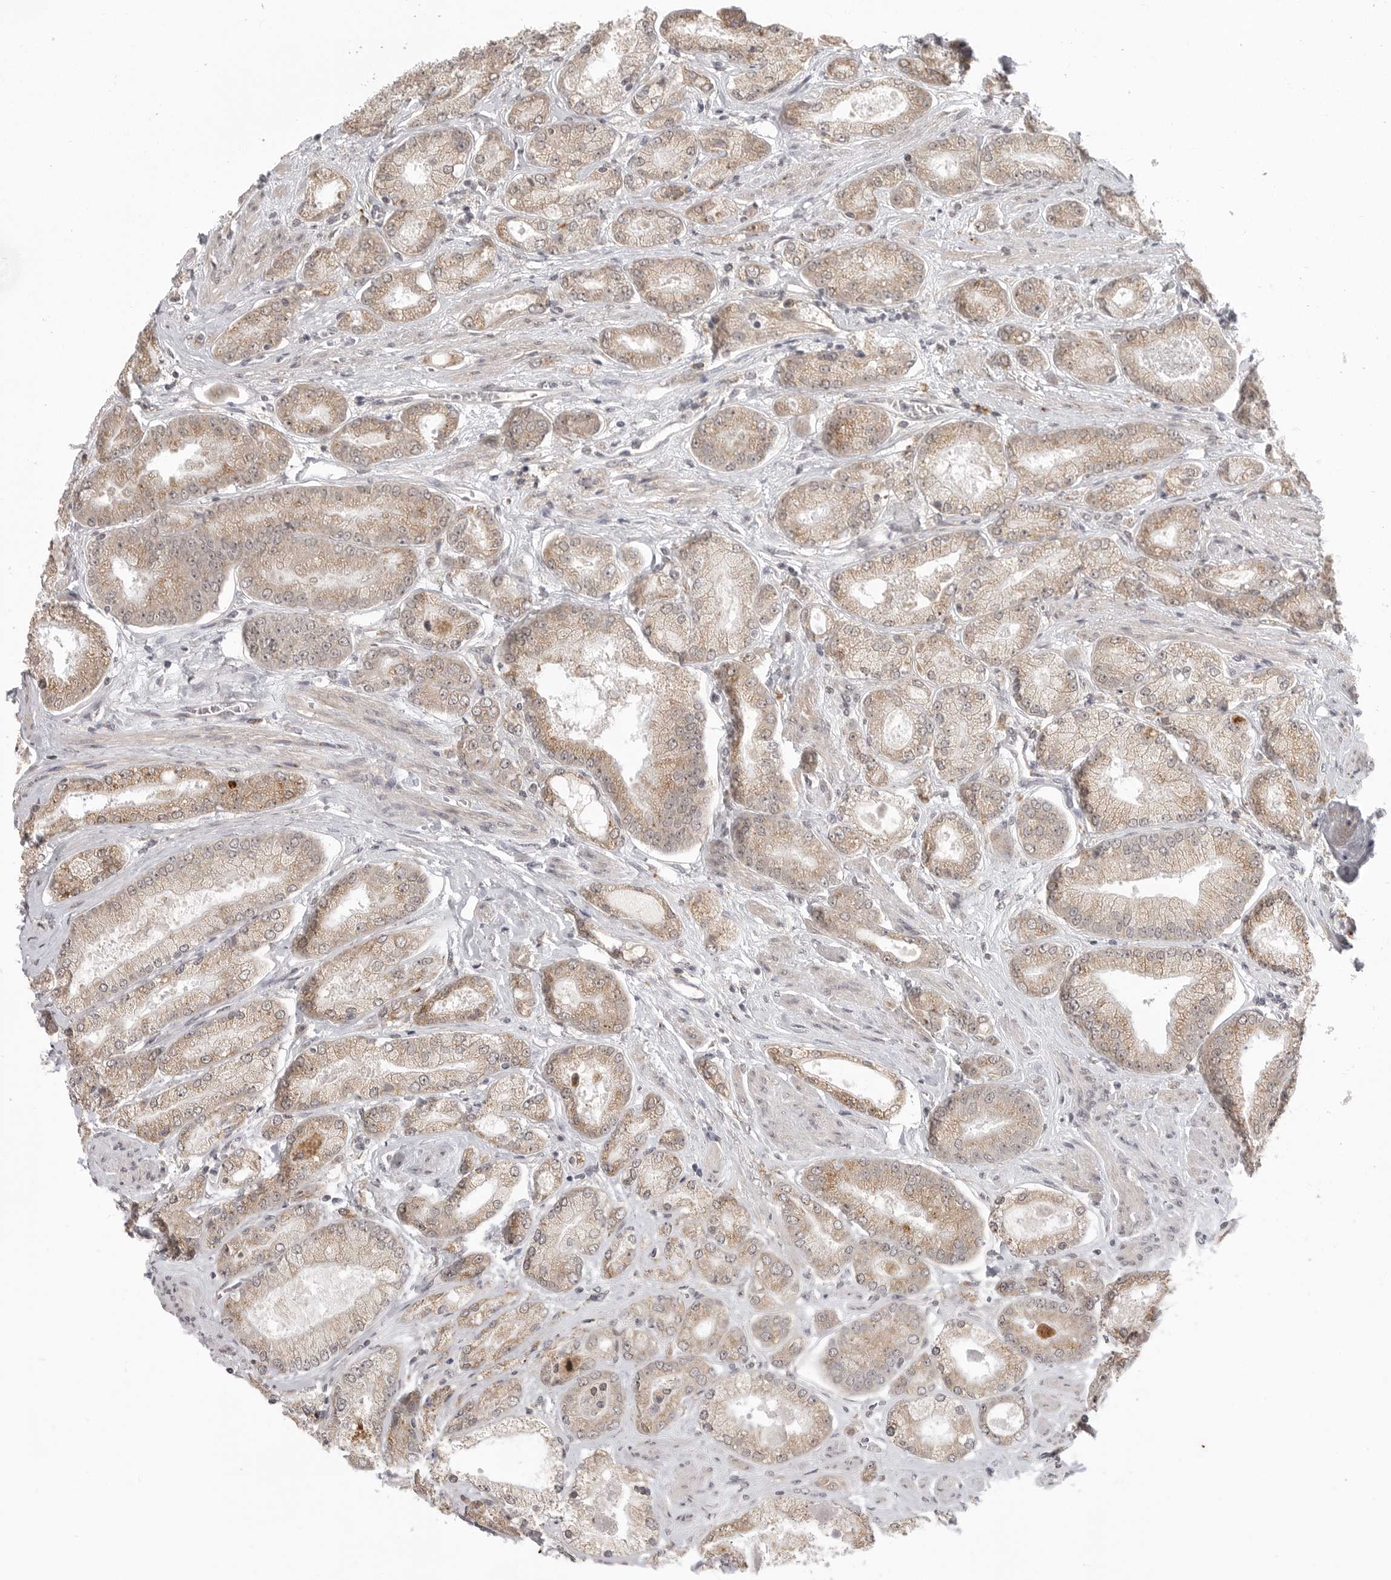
{"staining": {"intensity": "weak", "quantity": "25%-75%", "location": "cytoplasmic/membranous"}, "tissue": "prostate cancer", "cell_type": "Tumor cells", "image_type": "cancer", "snomed": [{"axis": "morphology", "description": "Adenocarcinoma, High grade"}, {"axis": "topography", "description": "Prostate"}], "caption": "Protein expression analysis of human prostate cancer reveals weak cytoplasmic/membranous positivity in approximately 25%-75% of tumor cells.", "gene": "KALRN", "patient": {"sex": "male", "age": 58}}